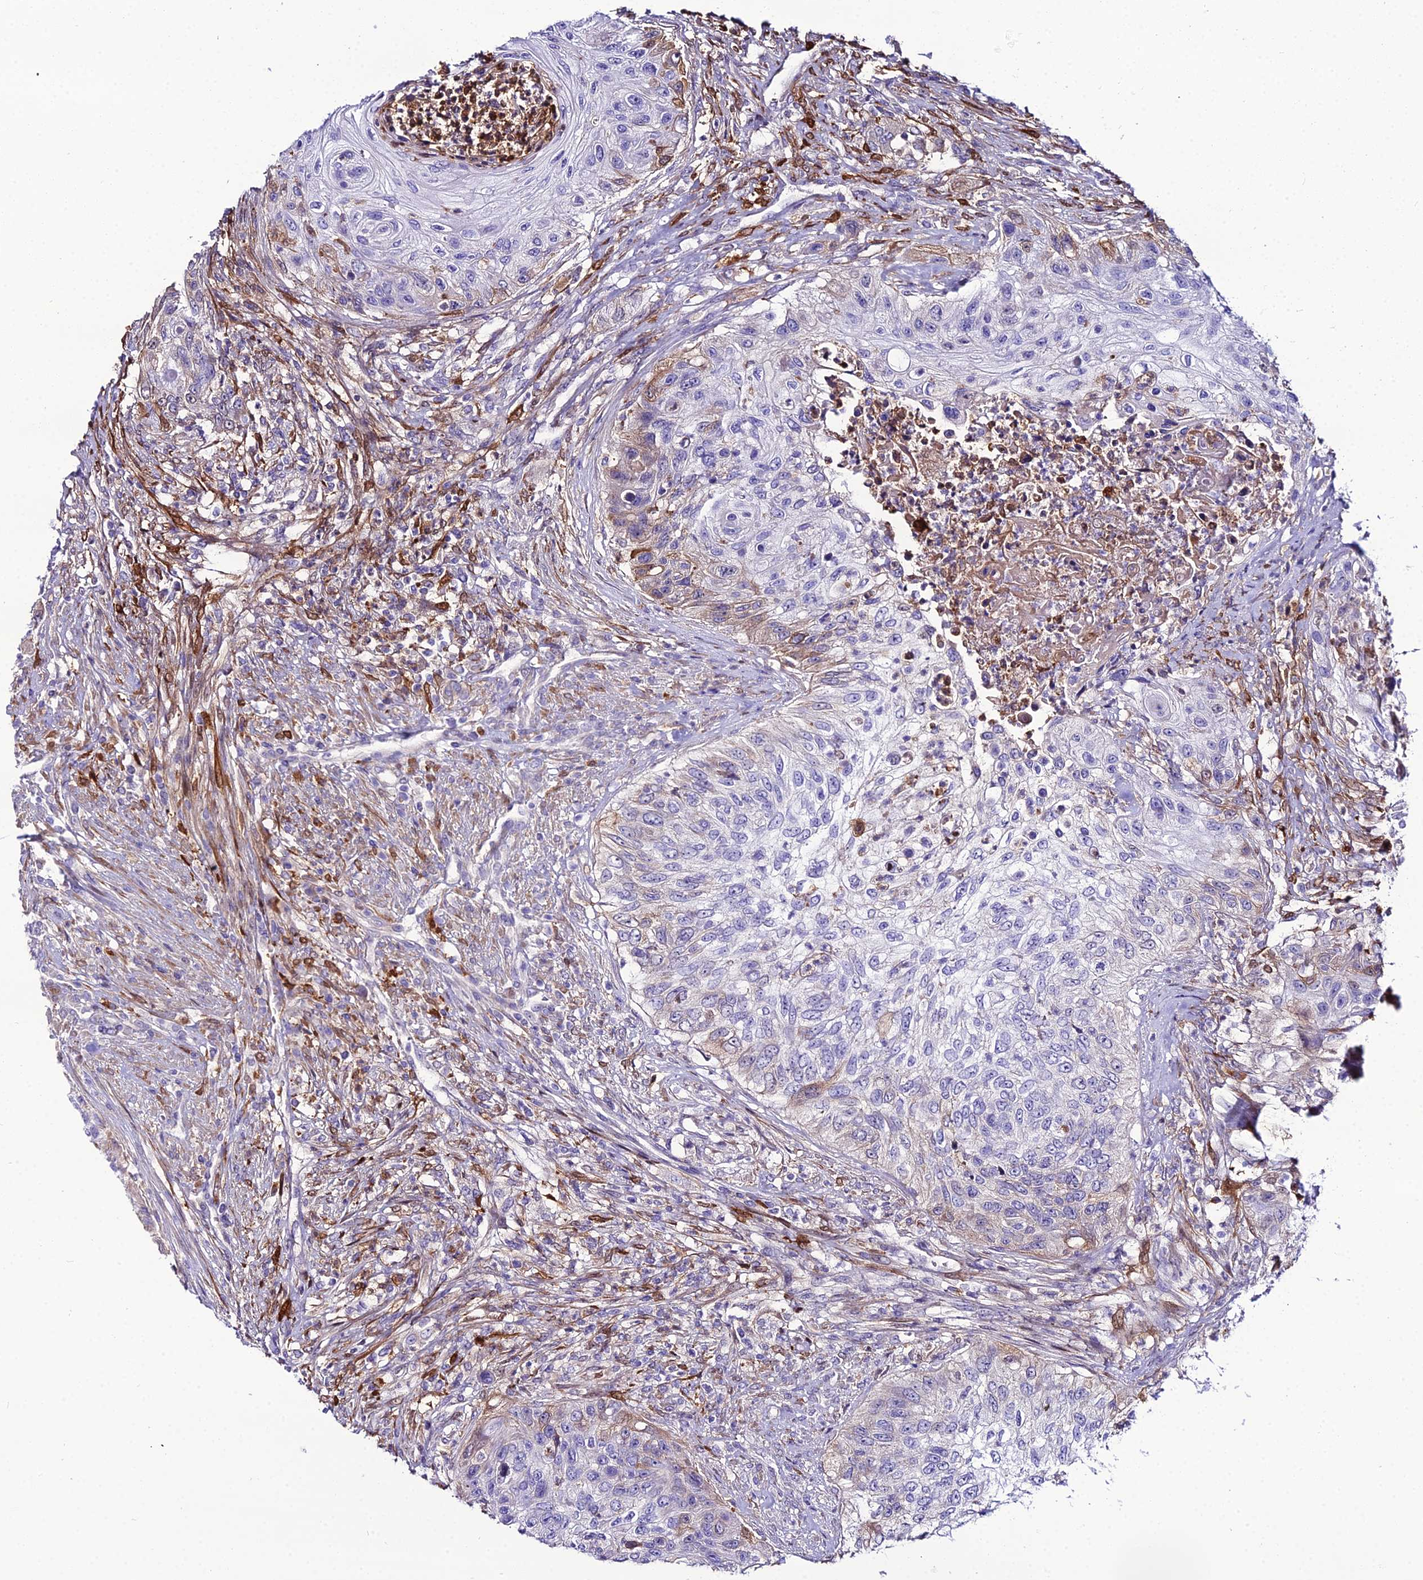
{"staining": {"intensity": "moderate", "quantity": "<25%", "location": "cytoplasmic/membranous"}, "tissue": "urothelial cancer", "cell_type": "Tumor cells", "image_type": "cancer", "snomed": [{"axis": "morphology", "description": "Urothelial carcinoma, High grade"}, {"axis": "topography", "description": "Urinary bladder"}], "caption": "A brown stain labels moderate cytoplasmic/membranous staining of a protein in human urothelial cancer tumor cells. The staining was performed using DAB to visualize the protein expression in brown, while the nuclei were stained in blue with hematoxylin (Magnification: 20x).", "gene": "MB21D2", "patient": {"sex": "female", "age": 60}}